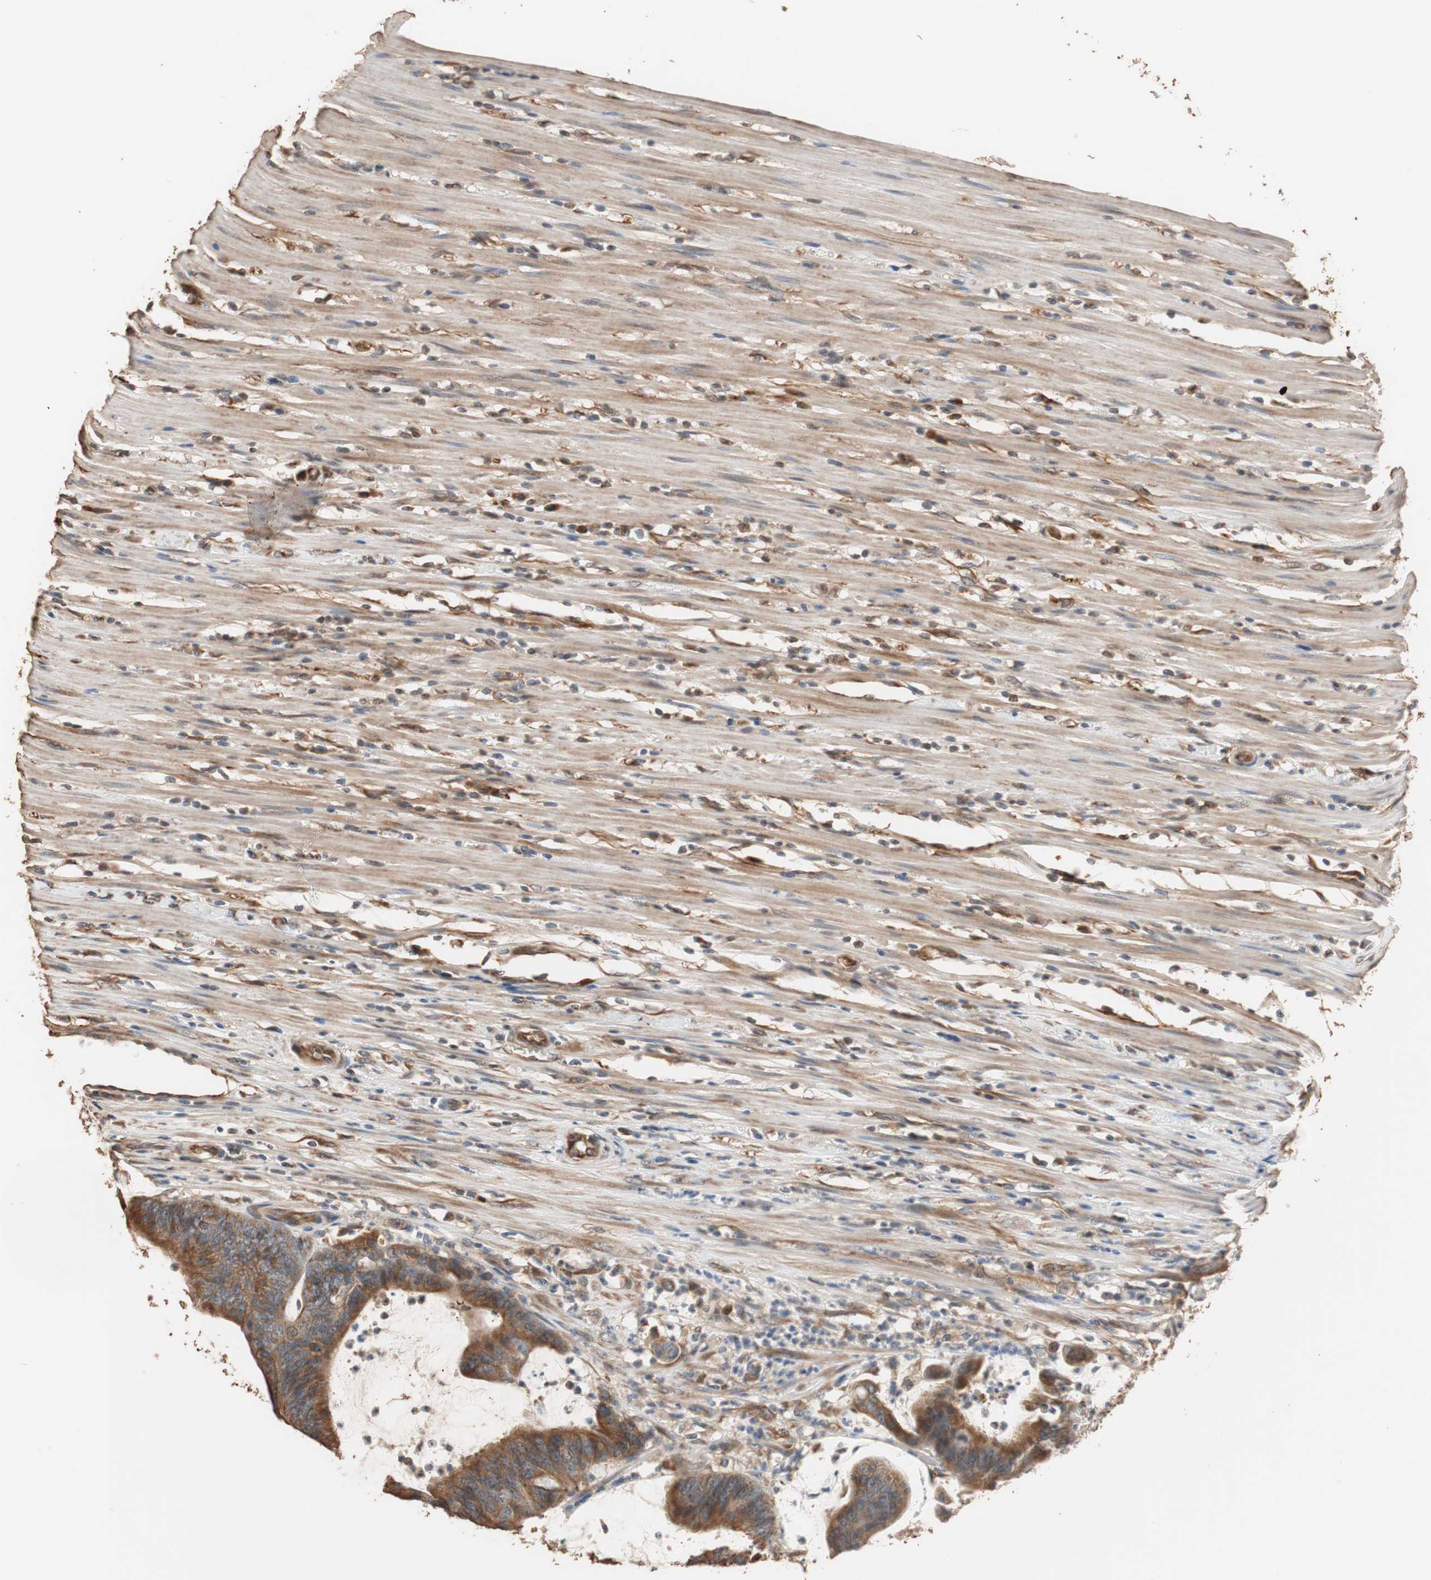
{"staining": {"intensity": "moderate", "quantity": ">75%", "location": "cytoplasmic/membranous"}, "tissue": "colorectal cancer", "cell_type": "Tumor cells", "image_type": "cancer", "snomed": [{"axis": "morphology", "description": "Adenocarcinoma, NOS"}, {"axis": "topography", "description": "Rectum"}], "caption": "High-power microscopy captured an IHC histopathology image of colorectal cancer, revealing moderate cytoplasmic/membranous staining in approximately >75% of tumor cells.", "gene": "TUBB", "patient": {"sex": "female", "age": 66}}